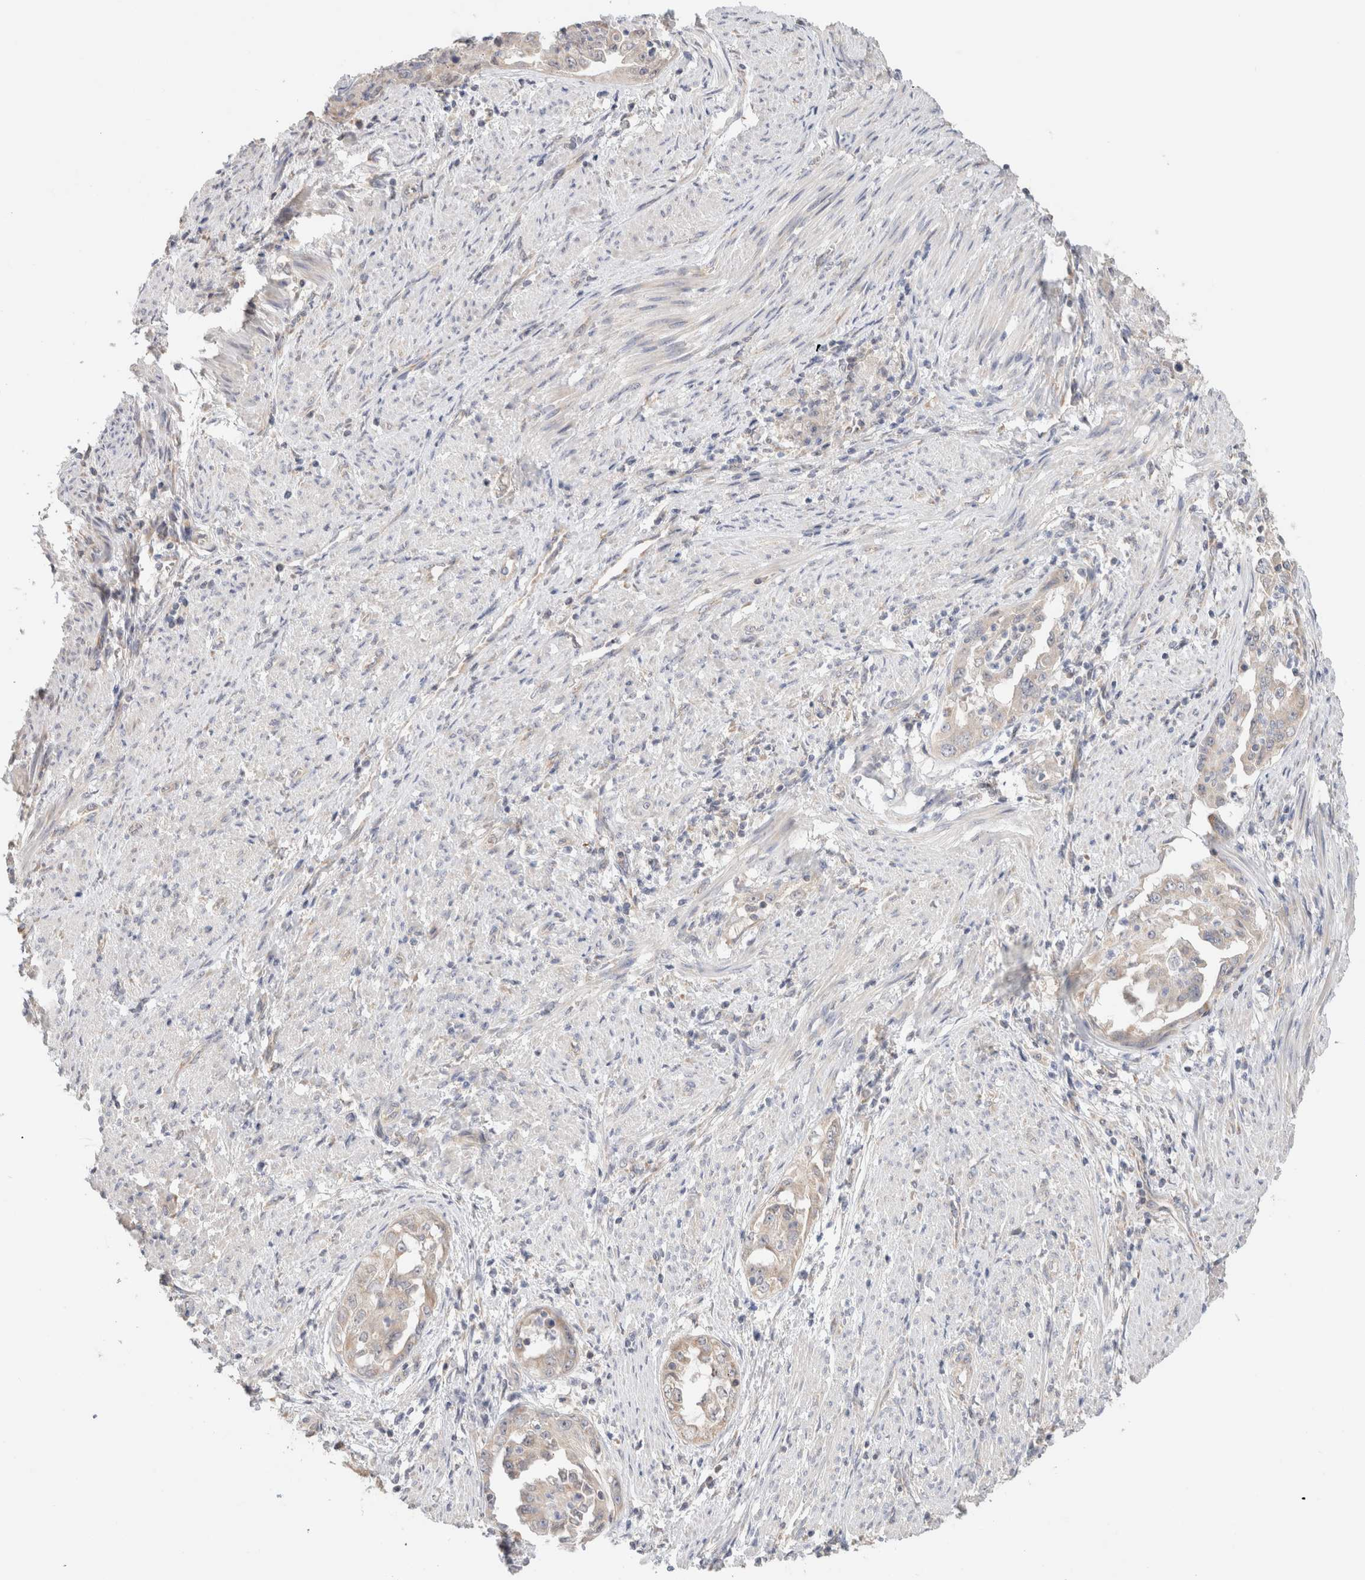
{"staining": {"intensity": "negative", "quantity": "none", "location": "none"}, "tissue": "endometrial cancer", "cell_type": "Tumor cells", "image_type": "cancer", "snomed": [{"axis": "morphology", "description": "Adenocarcinoma, NOS"}, {"axis": "topography", "description": "Endometrium"}], "caption": "IHC of human adenocarcinoma (endometrial) displays no positivity in tumor cells.", "gene": "CA13", "patient": {"sex": "female", "age": 85}}